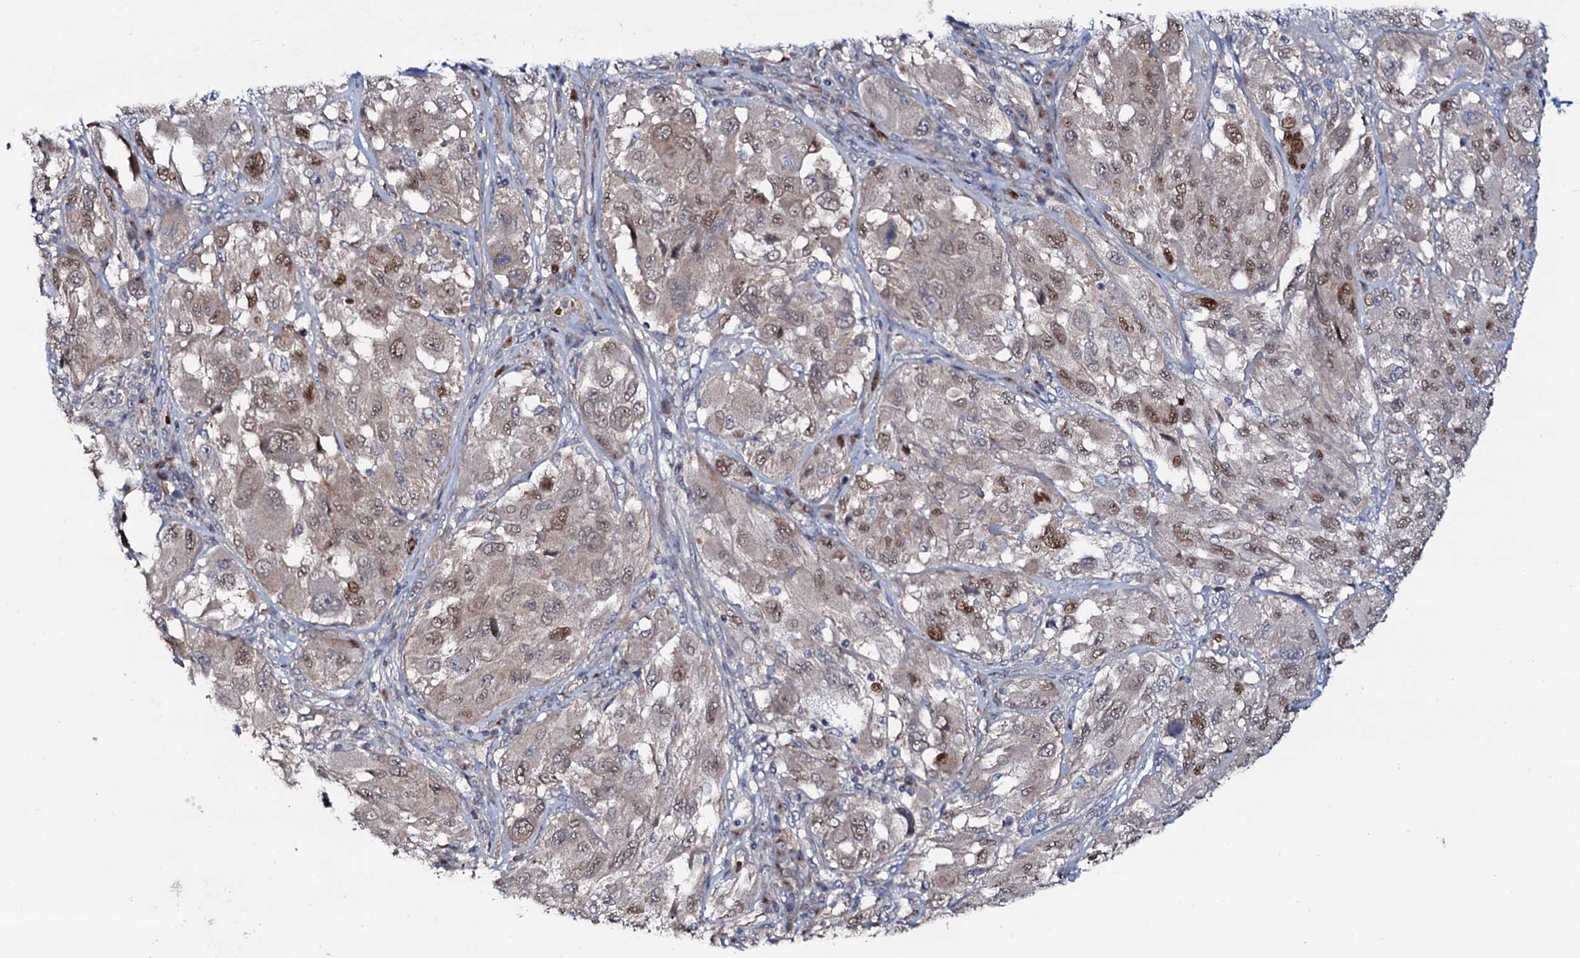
{"staining": {"intensity": "weak", "quantity": ">75%", "location": "nuclear"}, "tissue": "melanoma", "cell_type": "Tumor cells", "image_type": "cancer", "snomed": [{"axis": "morphology", "description": "Malignant melanoma, NOS"}, {"axis": "topography", "description": "Skin"}], "caption": "Immunohistochemical staining of human melanoma shows weak nuclear protein positivity in approximately >75% of tumor cells.", "gene": "COG6", "patient": {"sex": "female", "age": 91}}